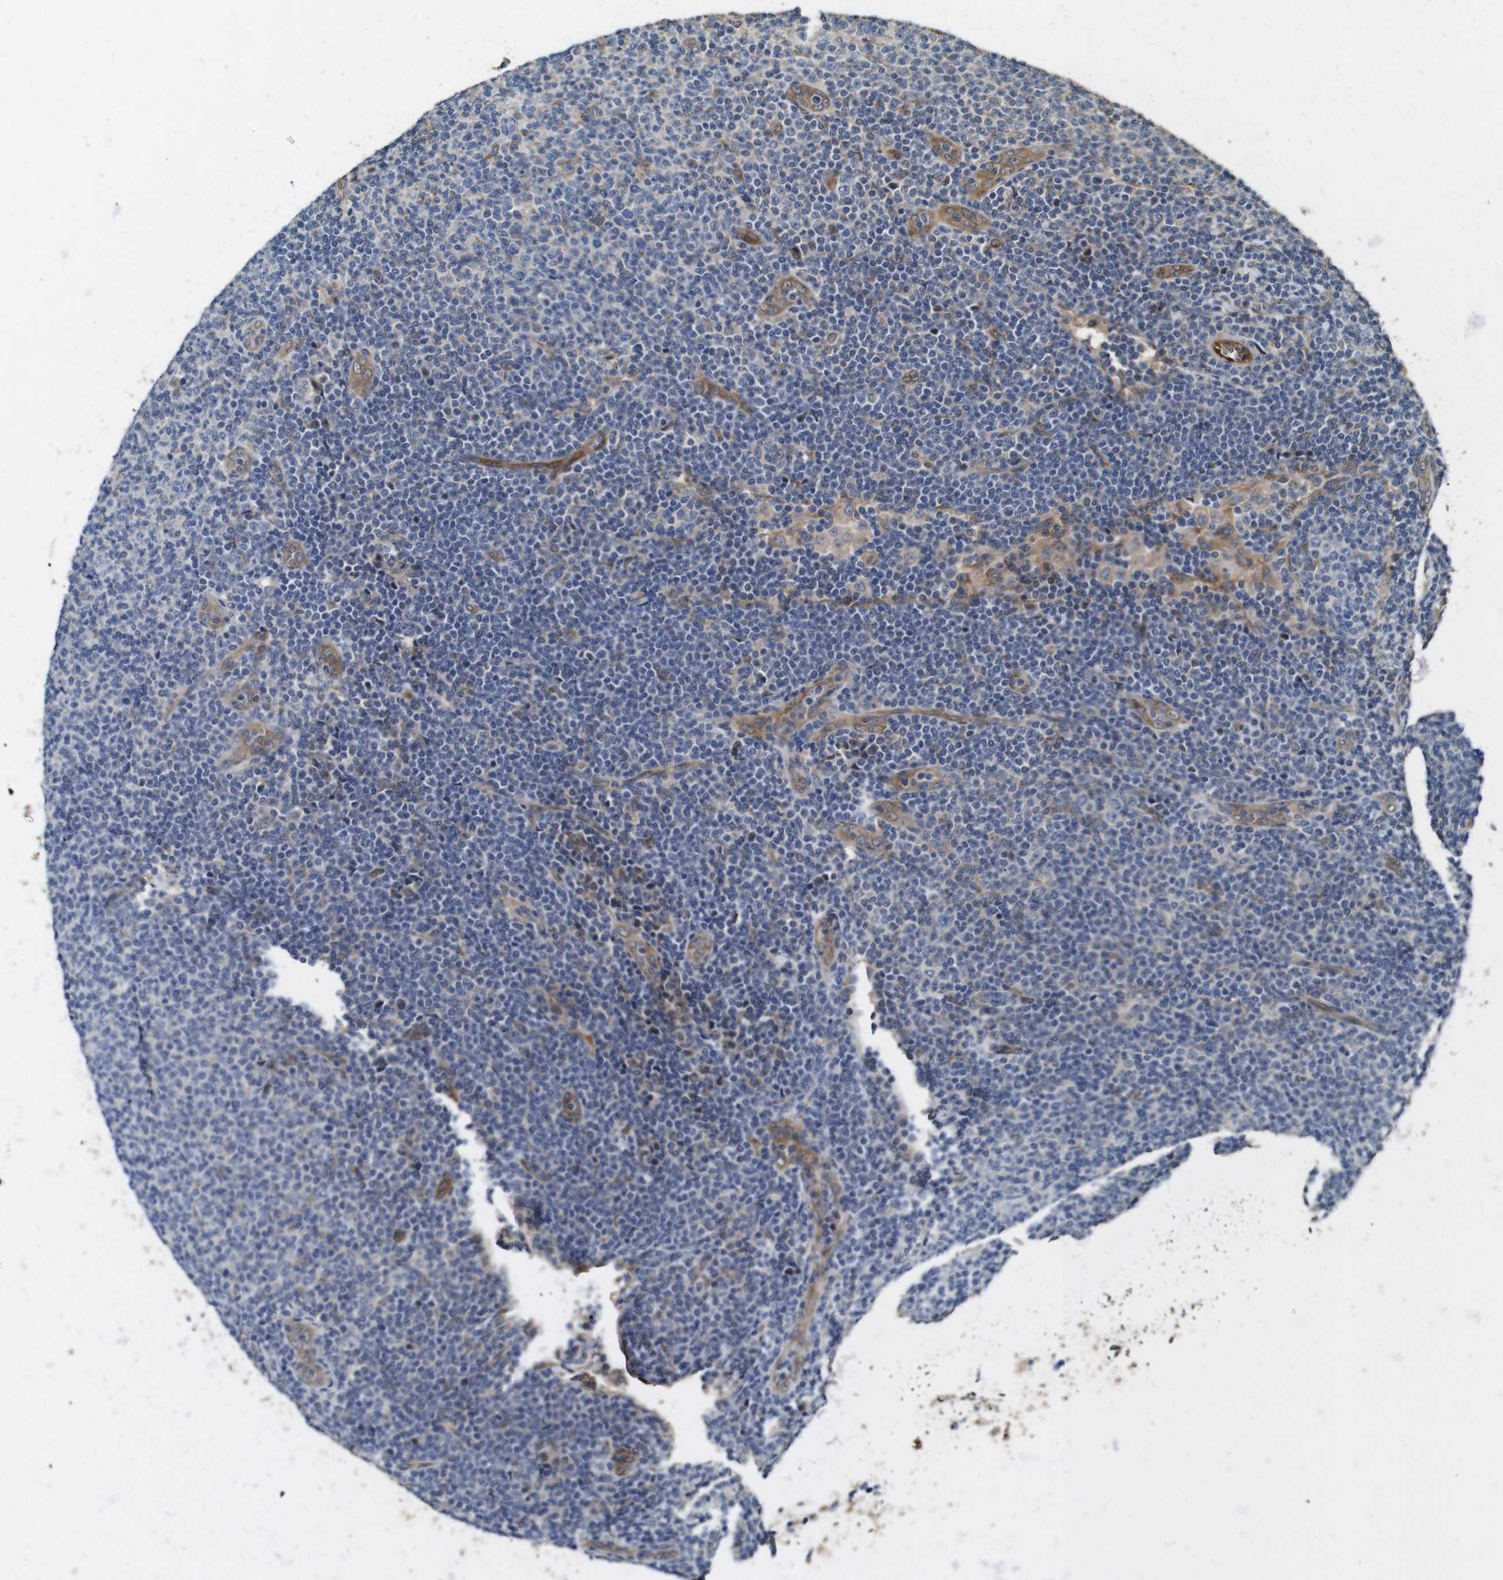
{"staining": {"intensity": "moderate", "quantity": "<25%", "location": "cytoplasmic/membranous"}, "tissue": "lymphoma", "cell_type": "Tumor cells", "image_type": "cancer", "snomed": [{"axis": "morphology", "description": "Malignant lymphoma, non-Hodgkin's type, Low grade"}, {"axis": "topography", "description": "Lymph node"}], "caption": "Malignant lymphoma, non-Hodgkin's type (low-grade) tissue demonstrates moderate cytoplasmic/membranous expression in about <25% of tumor cells", "gene": "CNPY4", "patient": {"sex": "male", "age": 66}}